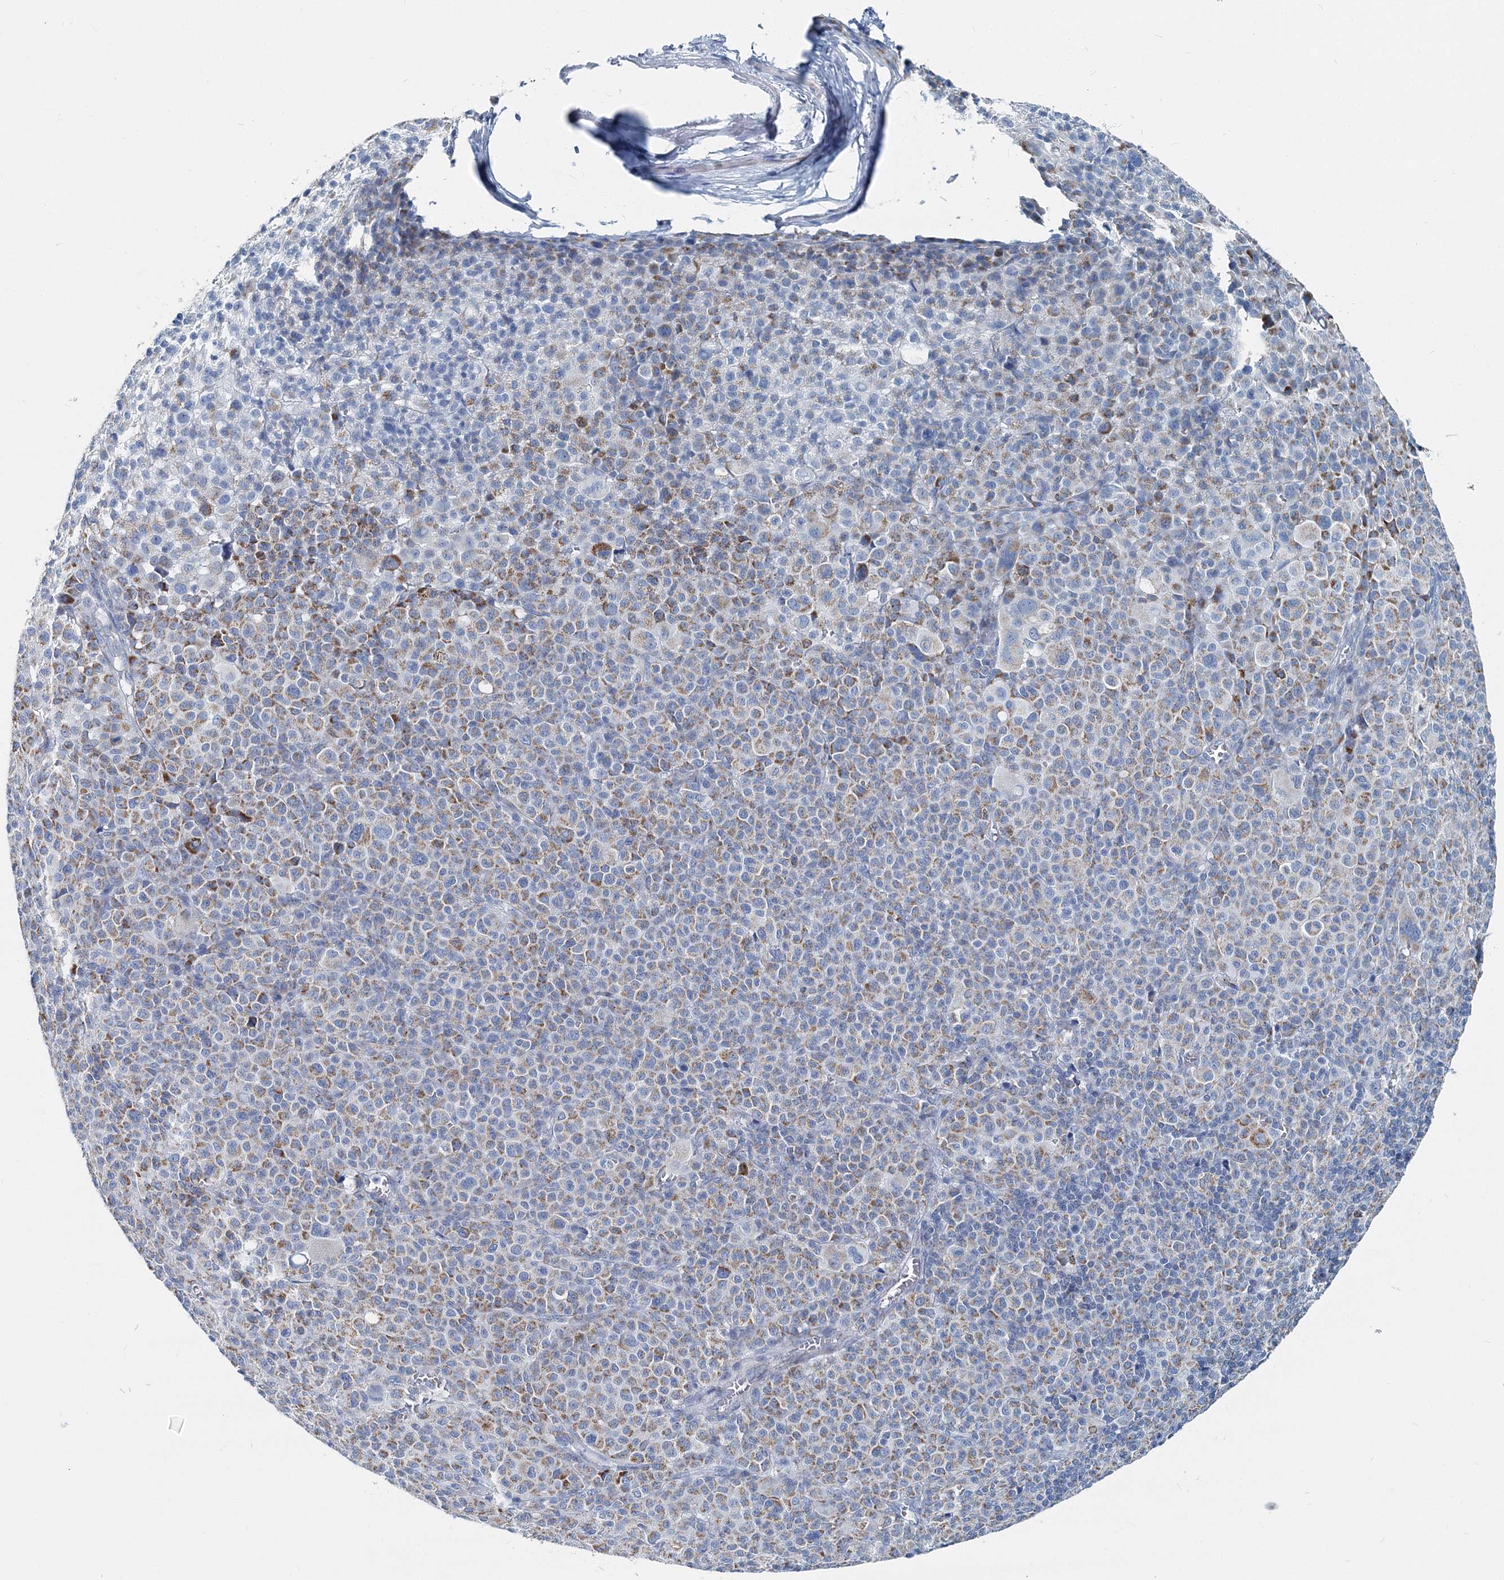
{"staining": {"intensity": "moderate", "quantity": "25%-75%", "location": "cytoplasmic/membranous"}, "tissue": "melanoma", "cell_type": "Tumor cells", "image_type": "cancer", "snomed": [{"axis": "morphology", "description": "Malignant melanoma, Metastatic site"}, {"axis": "topography", "description": "Skin"}], "caption": "Immunohistochemistry staining of melanoma, which displays medium levels of moderate cytoplasmic/membranous expression in about 25%-75% of tumor cells indicating moderate cytoplasmic/membranous protein expression. The staining was performed using DAB (brown) for protein detection and nuclei were counterstained in hematoxylin (blue).", "gene": "GABARAPL2", "patient": {"sex": "female", "age": 74}}